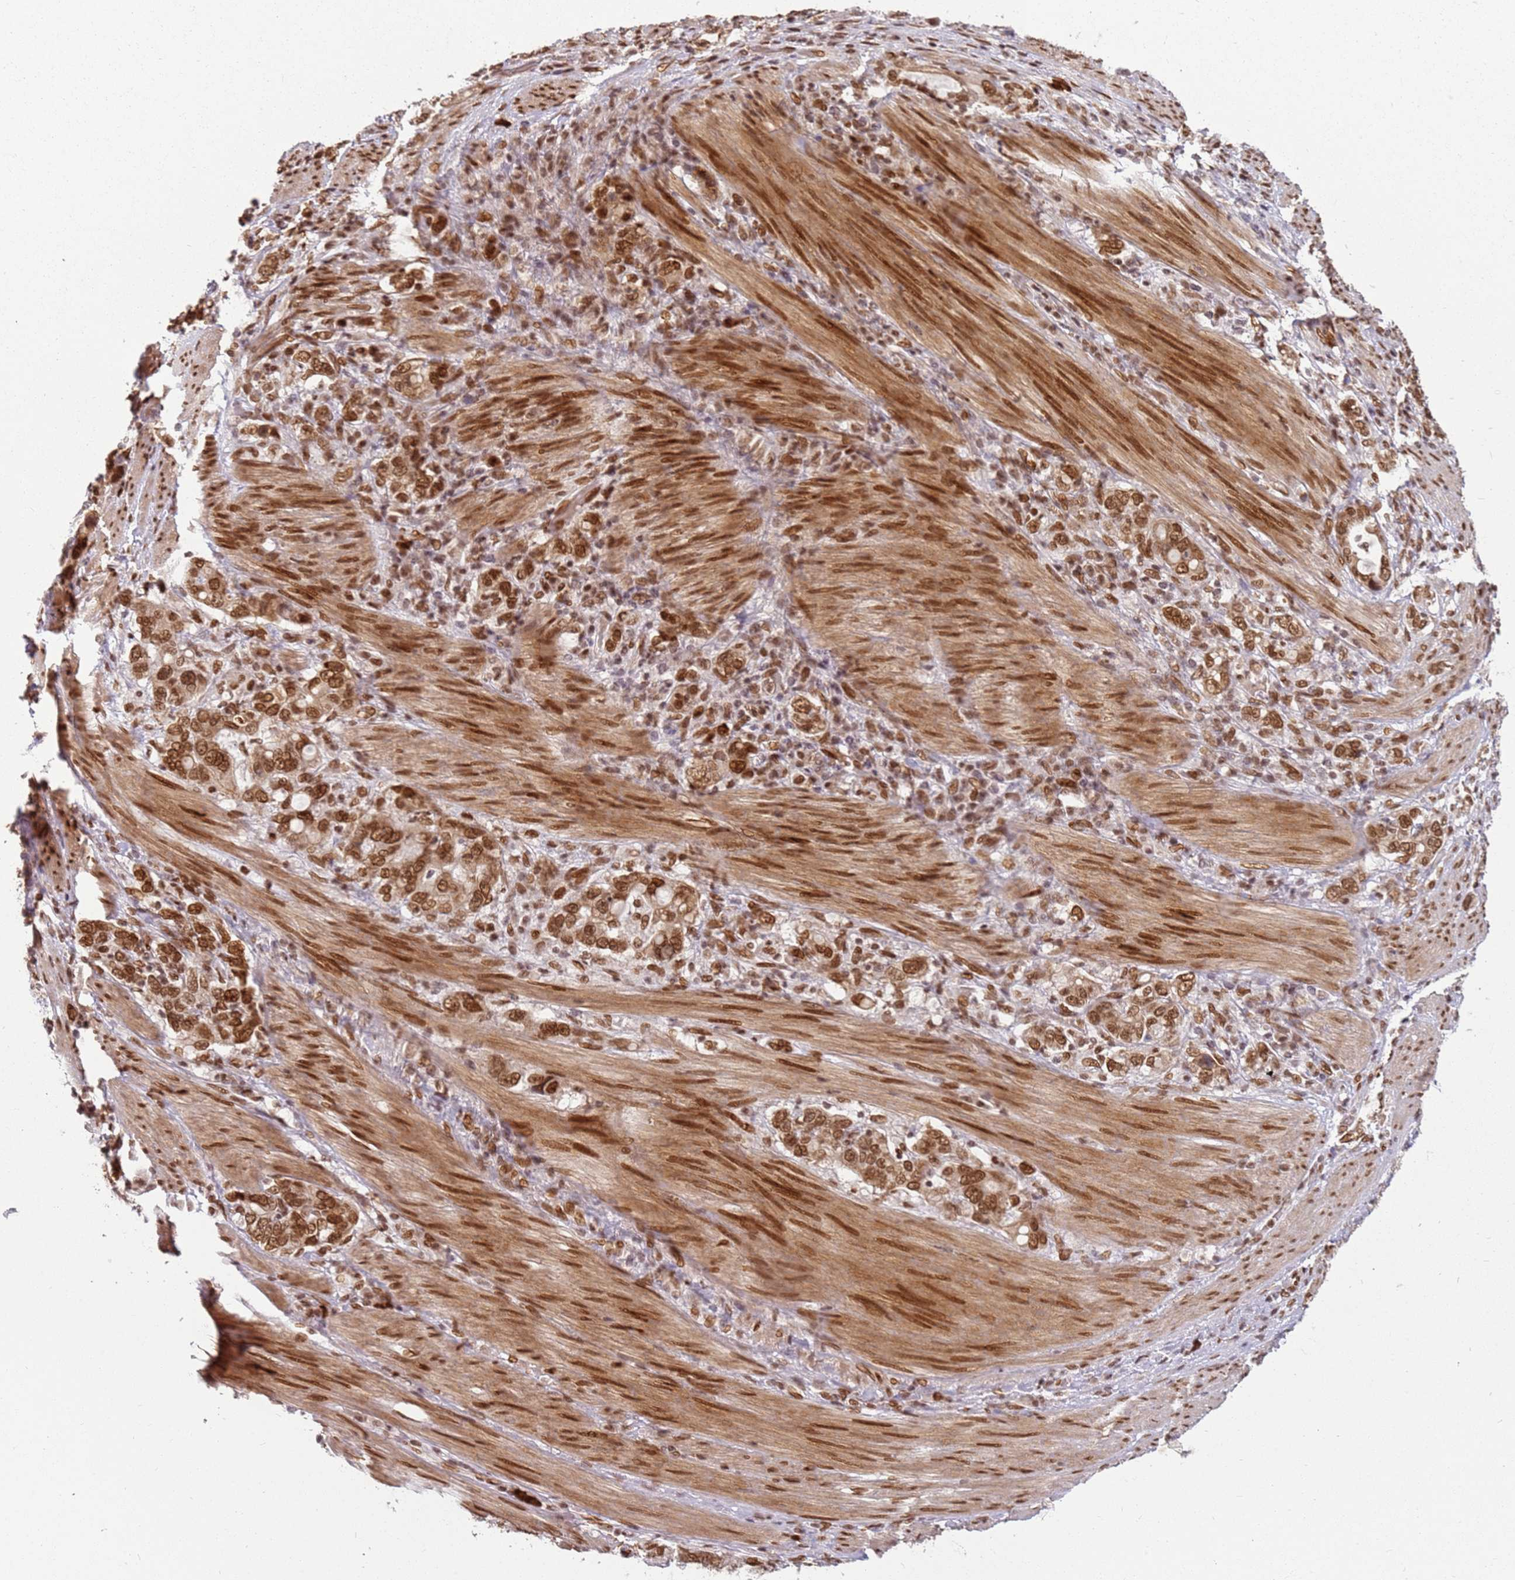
{"staining": {"intensity": "moderate", "quantity": ">75%", "location": "nuclear"}, "tissue": "stomach cancer", "cell_type": "Tumor cells", "image_type": "cancer", "snomed": [{"axis": "morphology", "description": "Adenocarcinoma, NOS"}, {"axis": "topography", "description": "Stomach, upper"}, {"axis": "topography", "description": "Stomach"}], "caption": "The photomicrograph demonstrates a brown stain indicating the presence of a protein in the nuclear of tumor cells in stomach adenocarcinoma. (DAB IHC with brightfield microscopy, high magnification).", "gene": "TENT4A", "patient": {"sex": "male", "age": 62}}